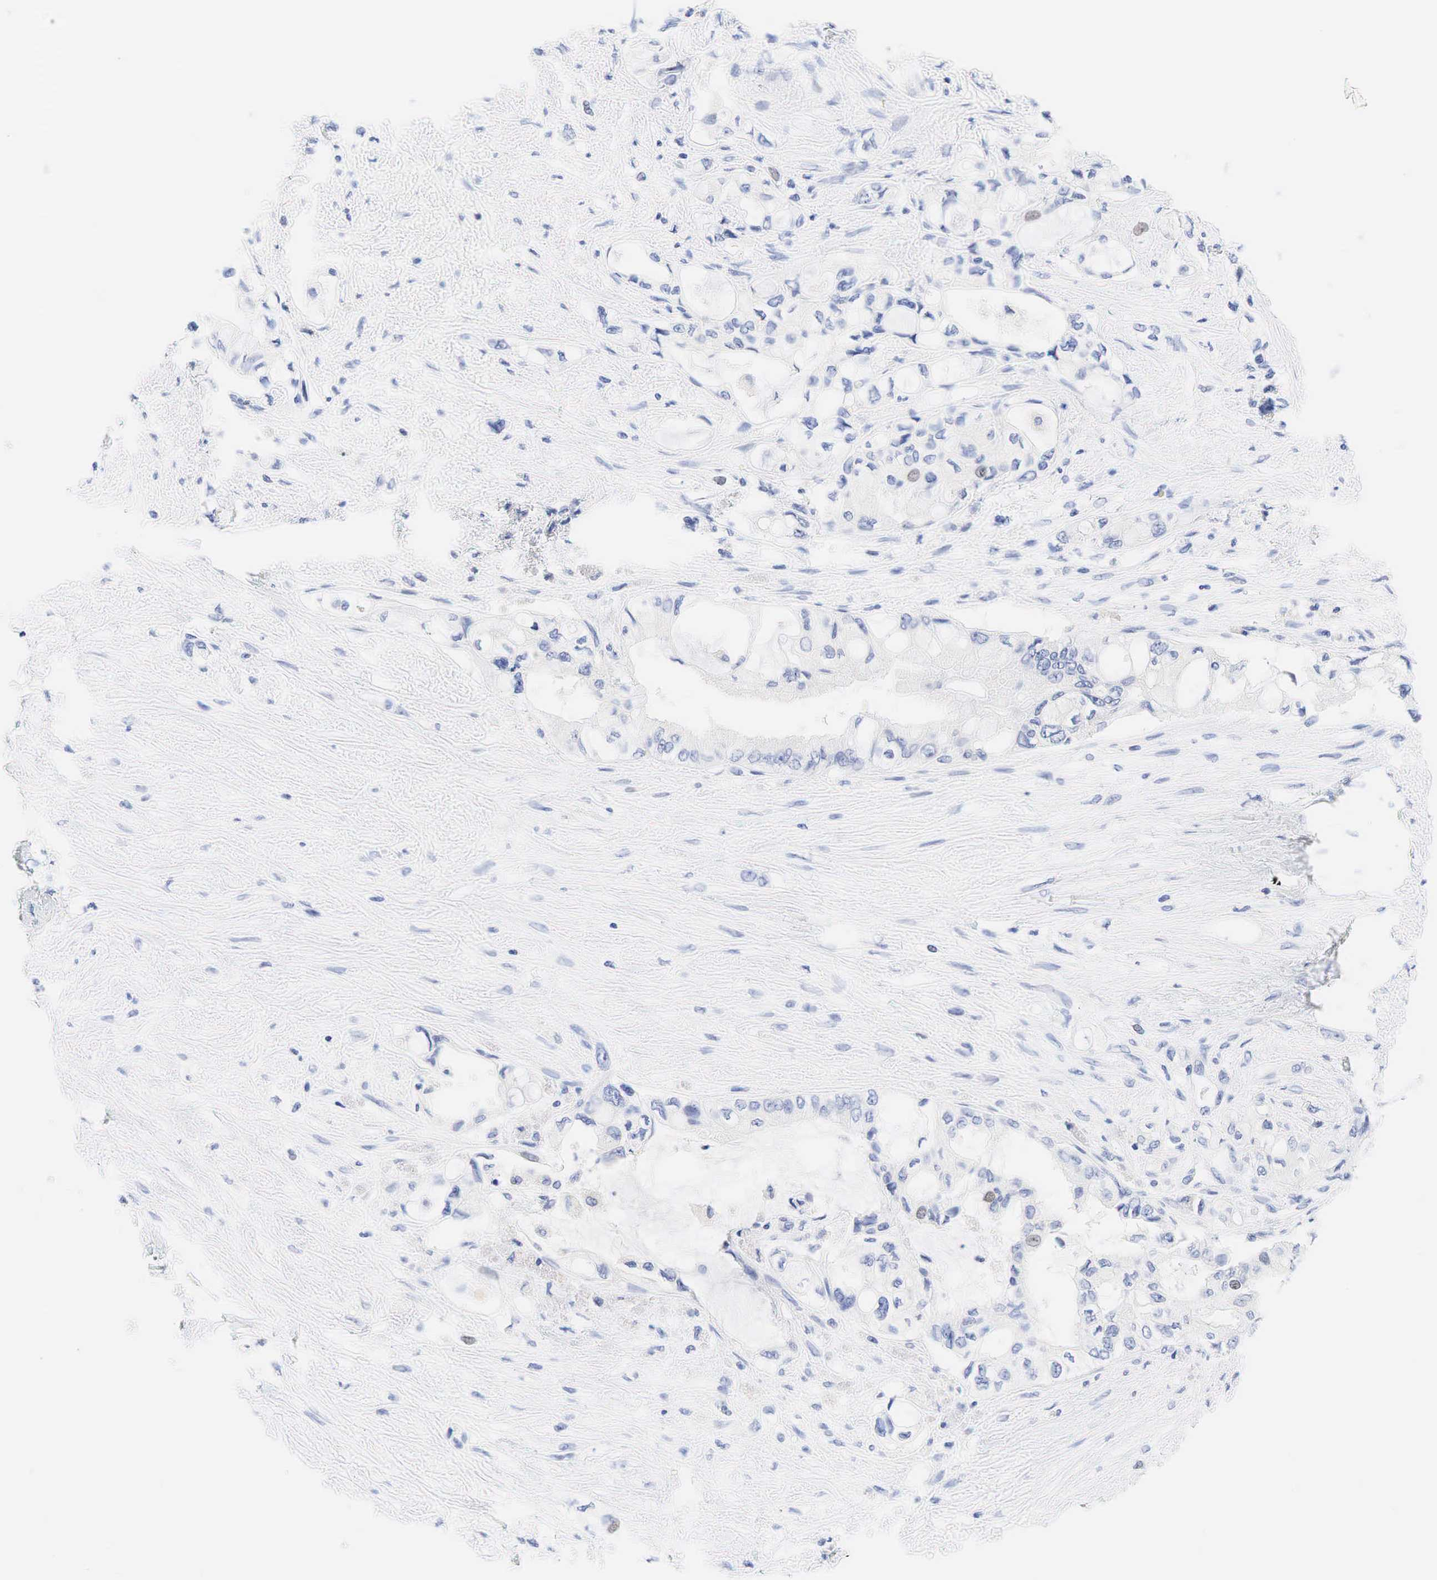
{"staining": {"intensity": "negative", "quantity": "none", "location": "none"}, "tissue": "pancreatic cancer", "cell_type": "Tumor cells", "image_type": "cancer", "snomed": [{"axis": "morphology", "description": "Adenocarcinoma, NOS"}, {"axis": "topography", "description": "Pancreas"}], "caption": "The immunohistochemistry image has no significant positivity in tumor cells of pancreatic cancer tissue.", "gene": "AR", "patient": {"sex": "female", "age": 70}}